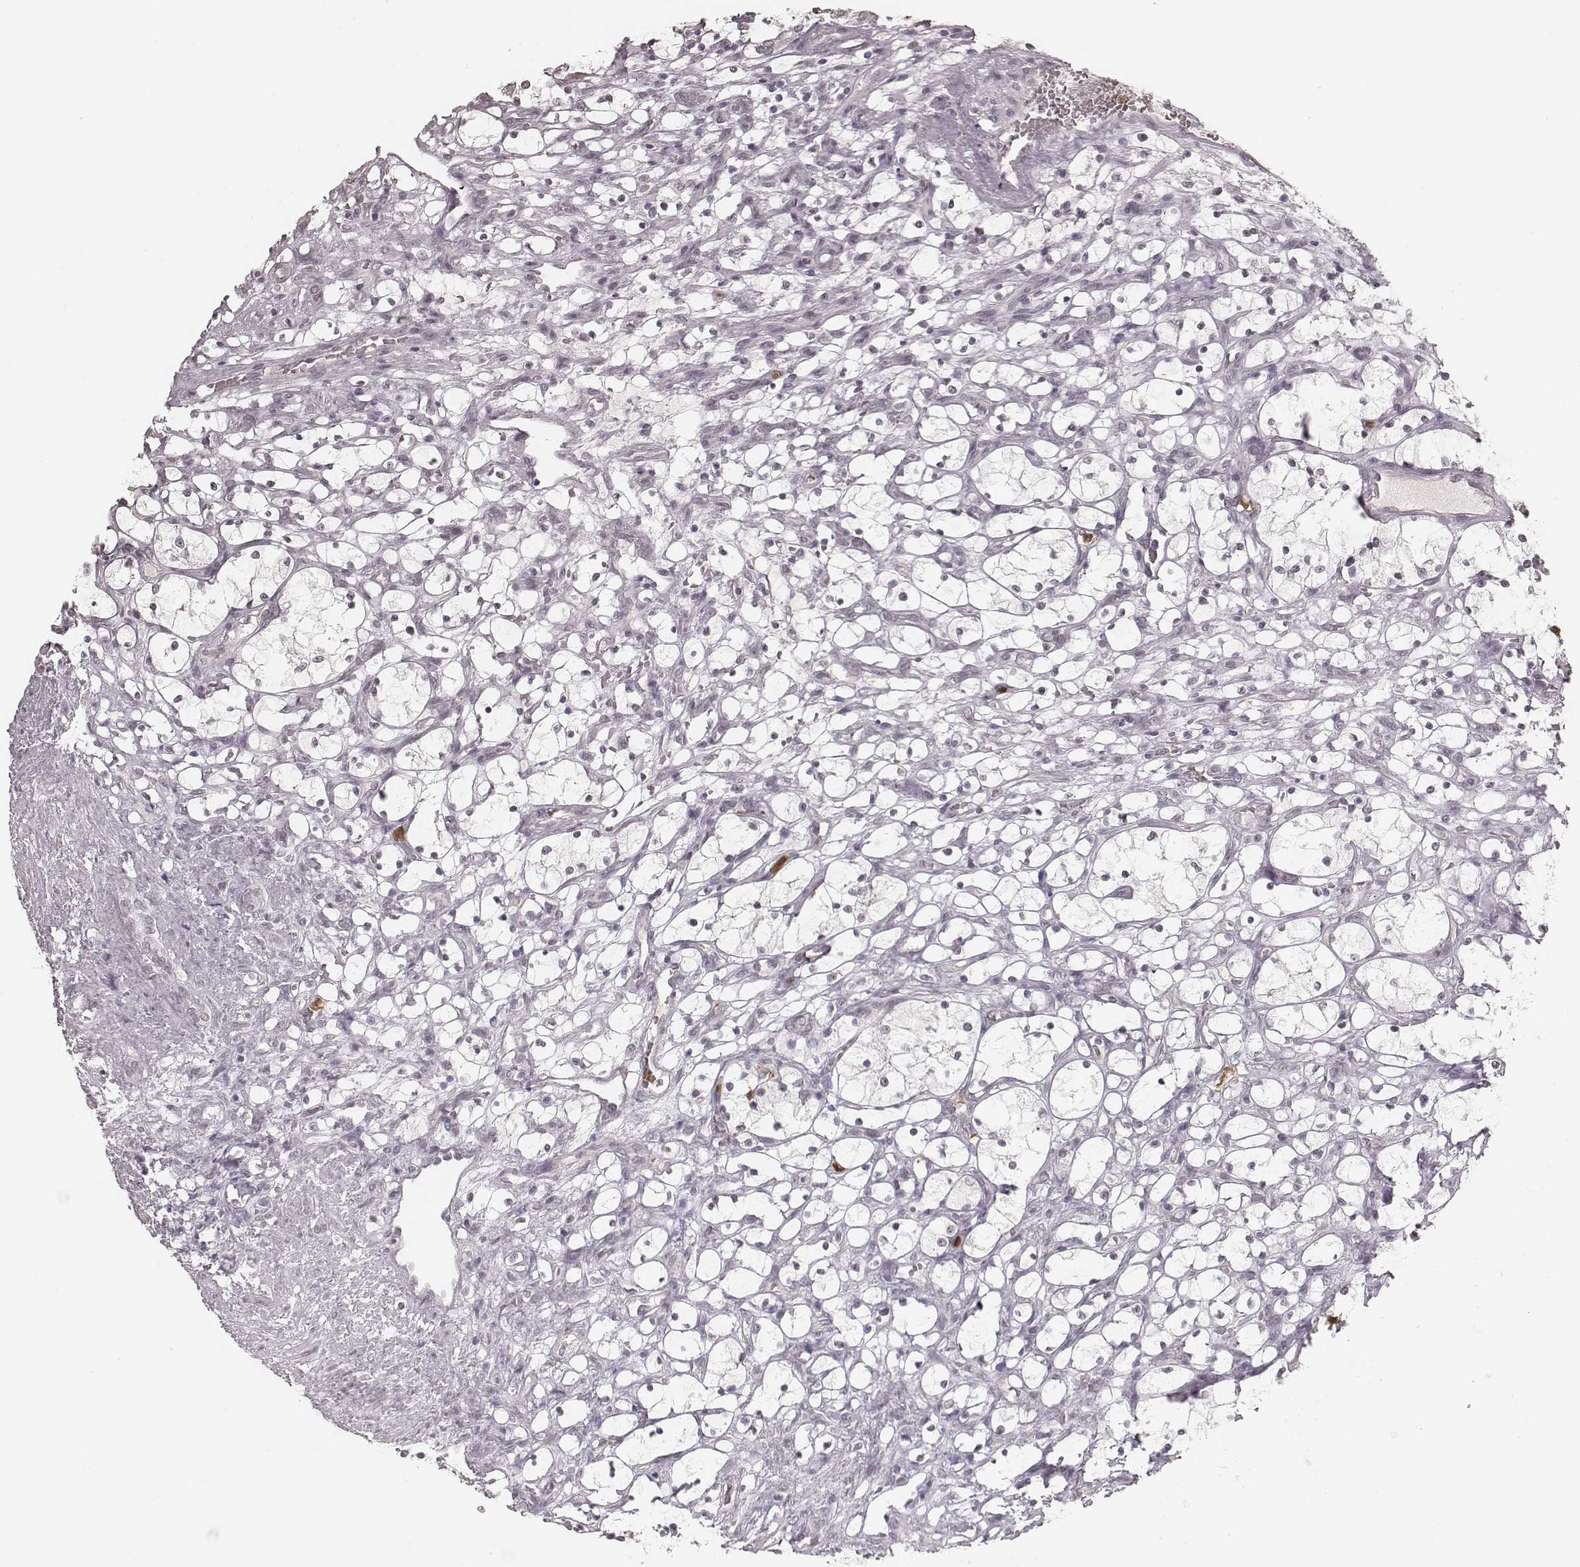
{"staining": {"intensity": "negative", "quantity": "none", "location": "none"}, "tissue": "renal cancer", "cell_type": "Tumor cells", "image_type": "cancer", "snomed": [{"axis": "morphology", "description": "Adenocarcinoma, NOS"}, {"axis": "topography", "description": "Kidney"}], "caption": "Immunohistochemical staining of renal cancer (adenocarcinoma) exhibits no significant expression in tumor cells. (Stains: DAB IHC with hematoxylin counter stain, Microscopy: brightfield microscopy at high magnification).", "gene": "KITLG", "patient": {"sex": "female", "age": 69}}